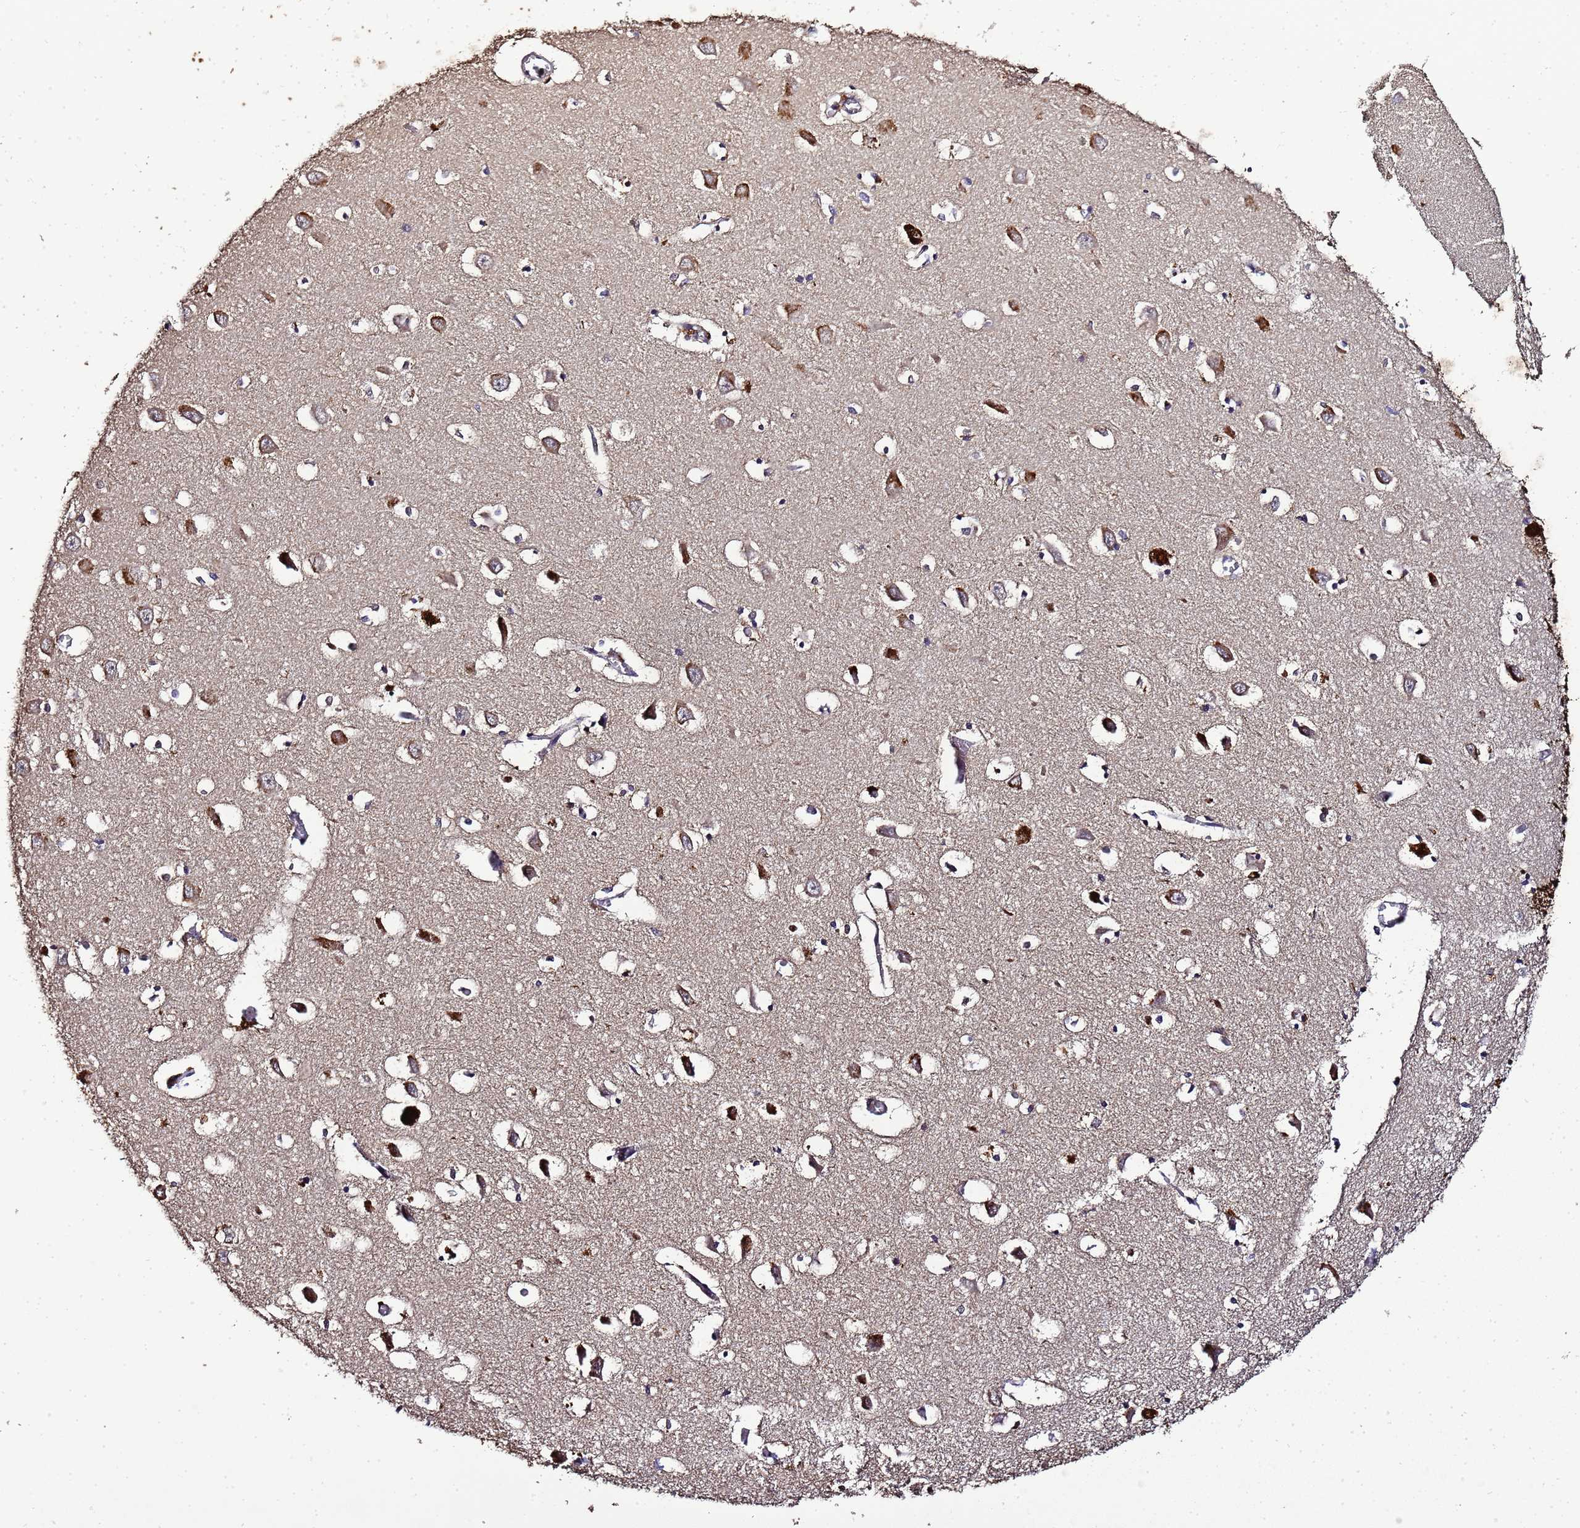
{"staining": {"intensity": "negative", "quantity": "none", "location": "none"}, "tissue": "hippocampus", "cell_type": "Glial cells", "image_type": "normal", "snomed": [{"axis": "morphology", "description": "Normal tissue, NOS"}, {"axis": "topography", "description": "Hippocampus"}], "caption": "Immunohistochemistry (IHC) image of benign hippocampus: human hippocampus stained with DAB (3,3'-diaminobenzidine) shows no significant protein staining in glial cells. The staining is performed using DAB brown chromogen with nuclei counter-stained in using hematoxylin.", "gene": "LGI4", "patient": {"sex": "male", "age": 70}}